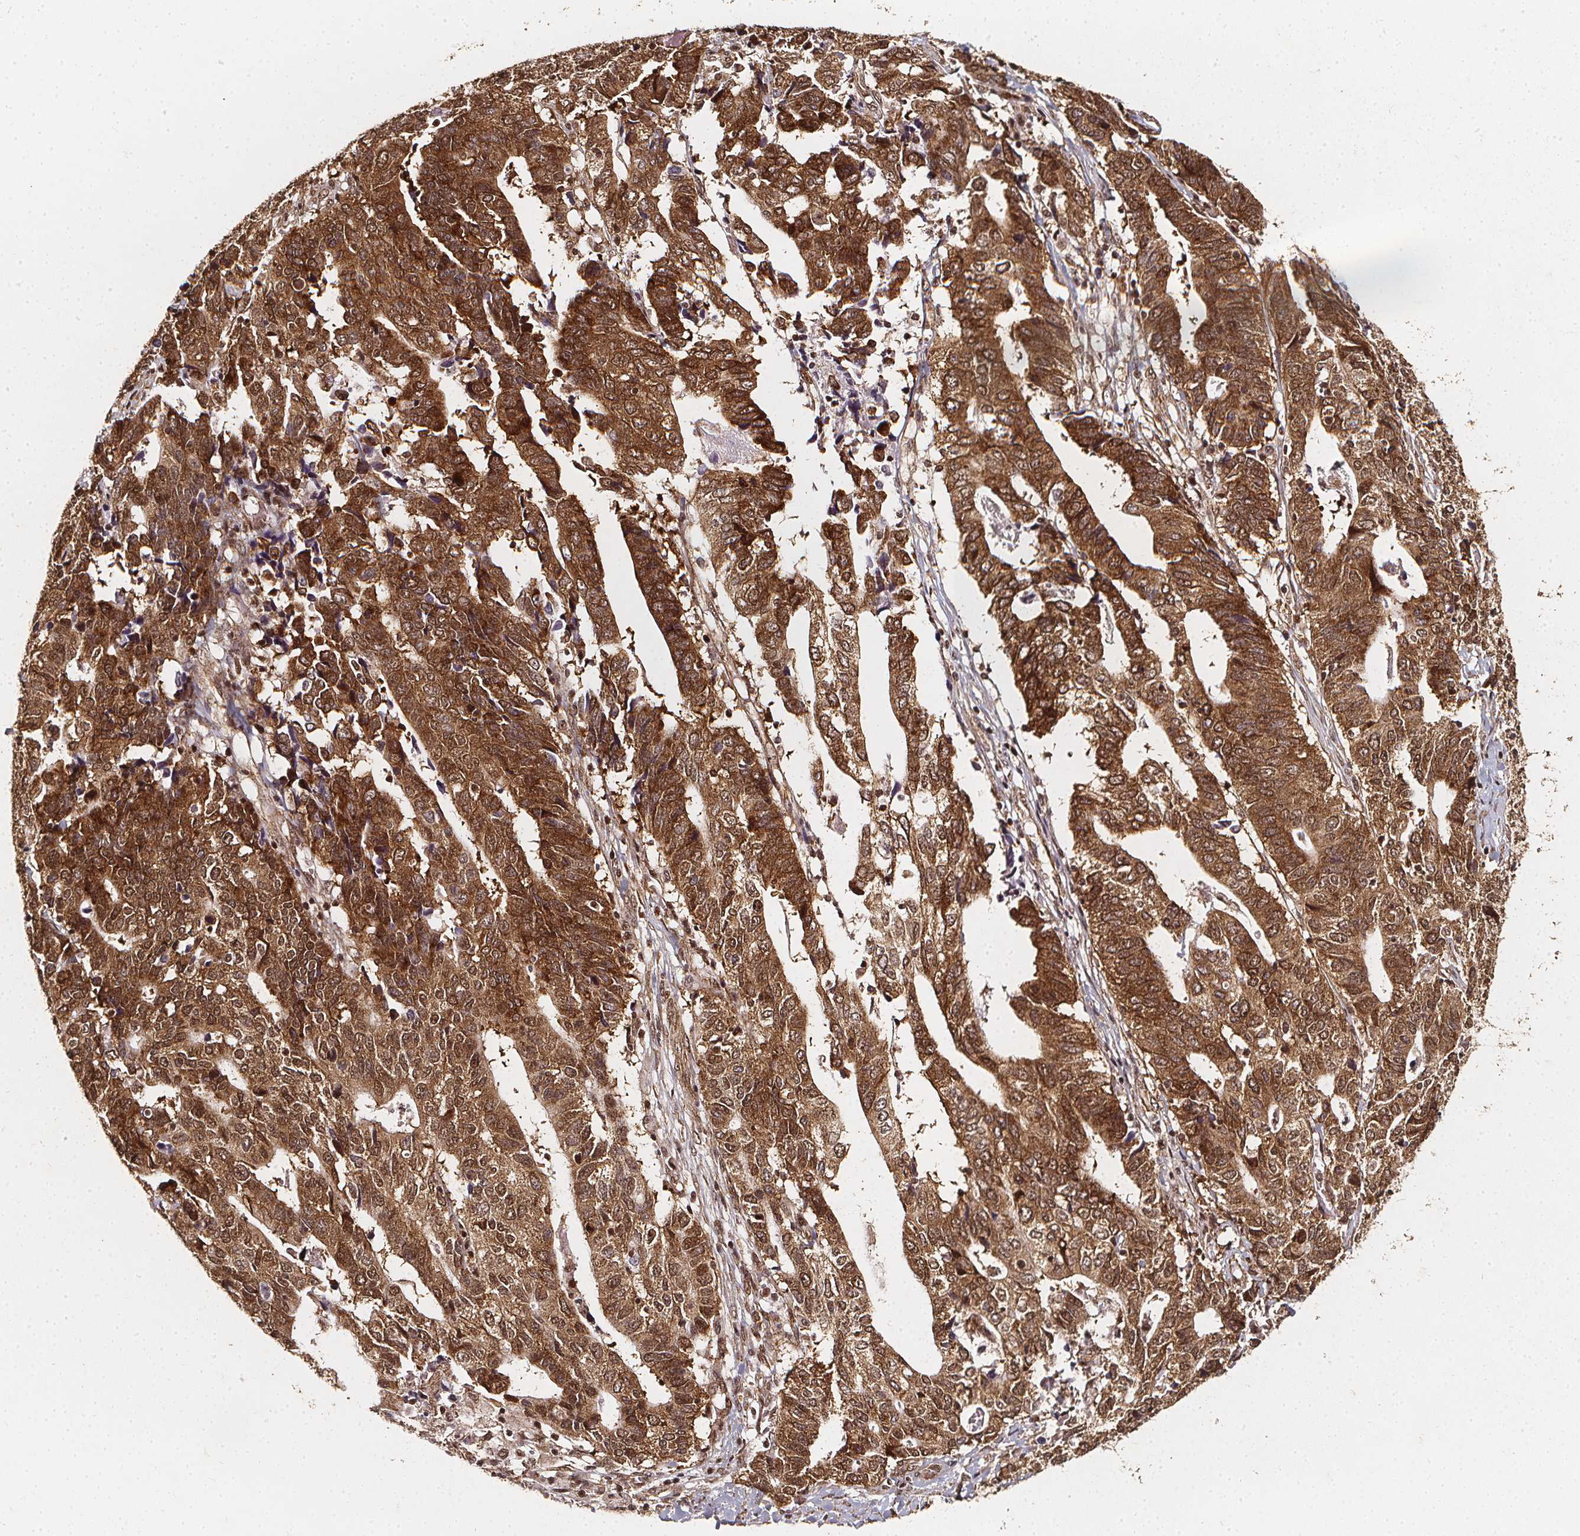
{"staining": {"intensity": "moderate", "quantity": ">75%", "location": "cytoplasmic/membranous,nuclear"}, "tissue": "stomach cancer", "cell_type": "Tumor cells", "image_type": "cancer", "snomed": [{"axis": "morphology", "description": "Adenocarcinoma, NOS"}, {"axis": "topography", "description": "Stomach, upper"}], "caption": "Stomach cancer tissue displays moderate cytoplasmic/membranous and nuclear expression in approximately >75% of tumor cells", "gene": "SMN1", "patient": {"sex": "female", "age": 67}}